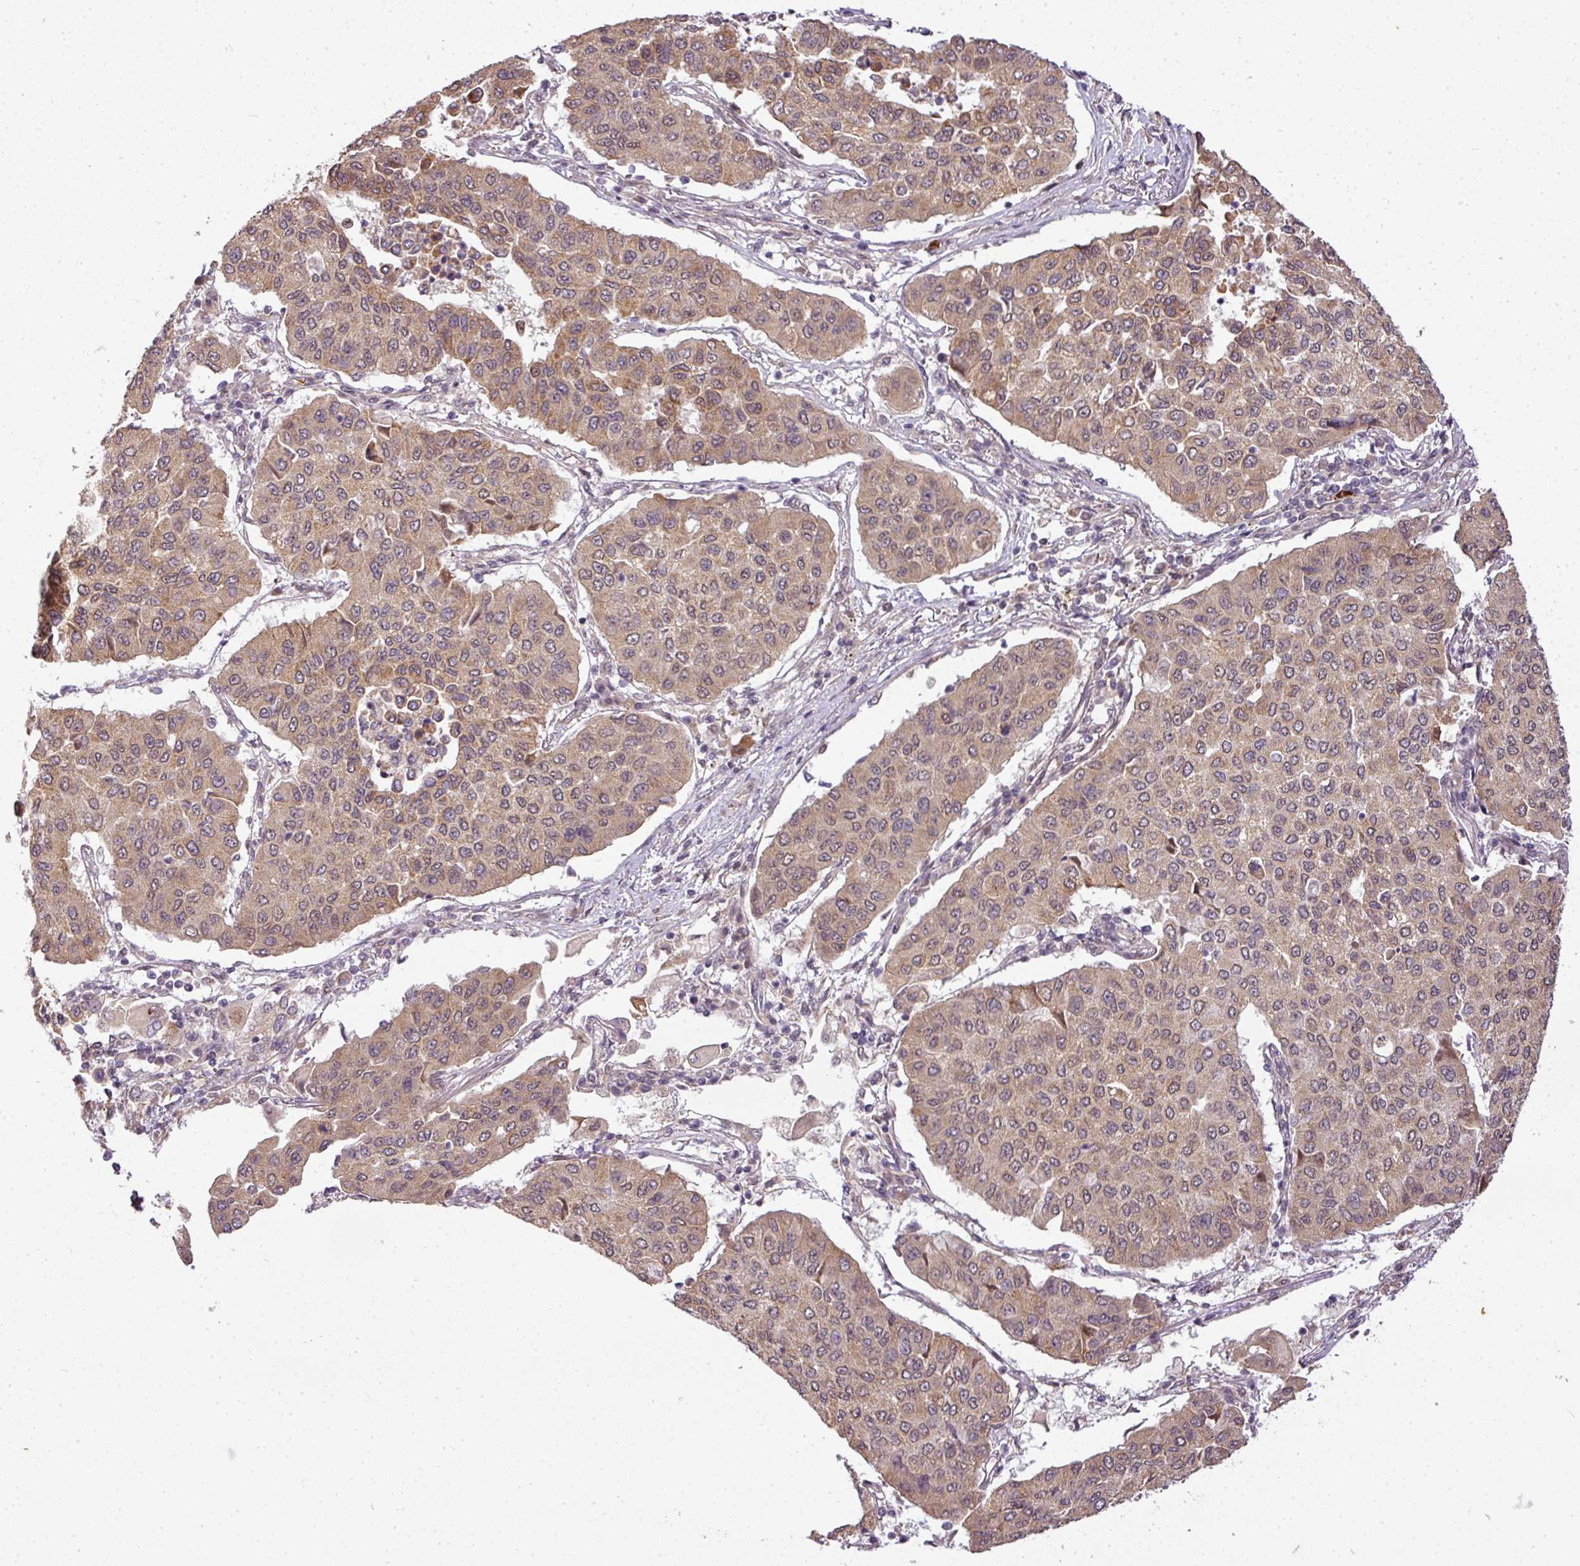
{"staining": {"intensity": "moderate", "quantity": ">75%", "location": "cytoplasmic/membranous"}, "tissue": "lung cancer", "cell_type": "Tumor cells", "image_type": "cancer", "snomed": [{"axis": "morphology", "description": "Squamous cell carcinoma, NOS"}, {"axis": "topography", "description": "Lung"}], "caption": "A medium amount of moderate cytoplasmic/membranous expression is appreciated in approximately >75% of tumor cells in squamous cell carcinoma (lung) tissue.", "gene": "C1orf226", "patient": {"sex": "male", "age": 74}}